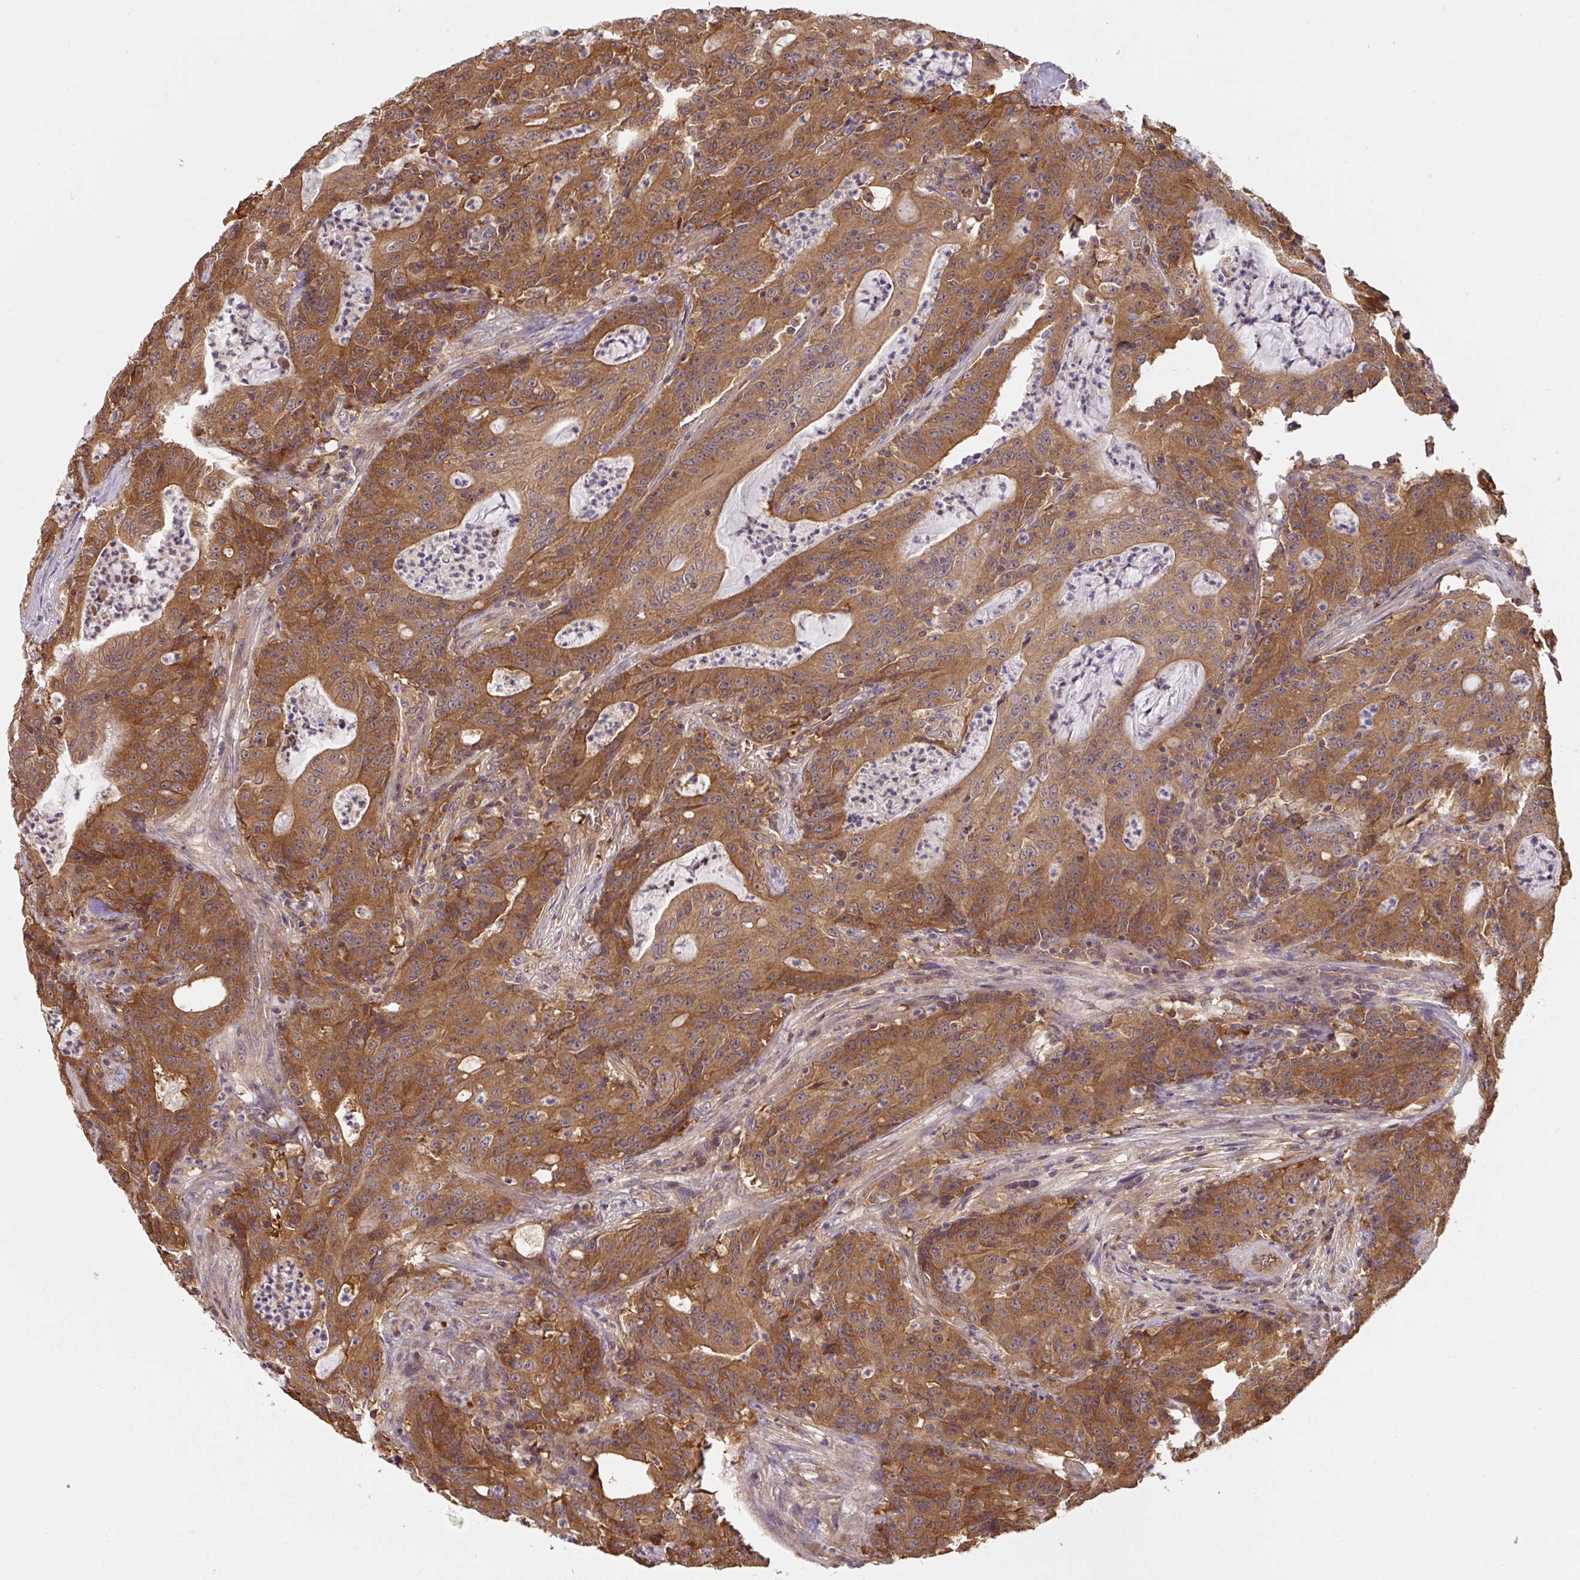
{"staining": {"intensity": "strong", "quantity": ">75%", "location": "cytoplasmic/membranous"}, "tissue": "colorectal cancer", "cell_type": "Tumor cells", "image_type": "cancer", "snomed": [{"axis": "morphology", "description": "Adenocarcinoma, NOS"}, {"axis": "topography", "description": "Colon"}], "caption": "Immunohistochemistry (IHC) (DAB (3,3'-diaminobenzidine)) staining of human colorectal cancer exhibits strong cytoplasmic/membranous protein positivity in about >75% of tumor cells.", "gene": "ST13", "patient": {"sex": "male", "age": 83}}